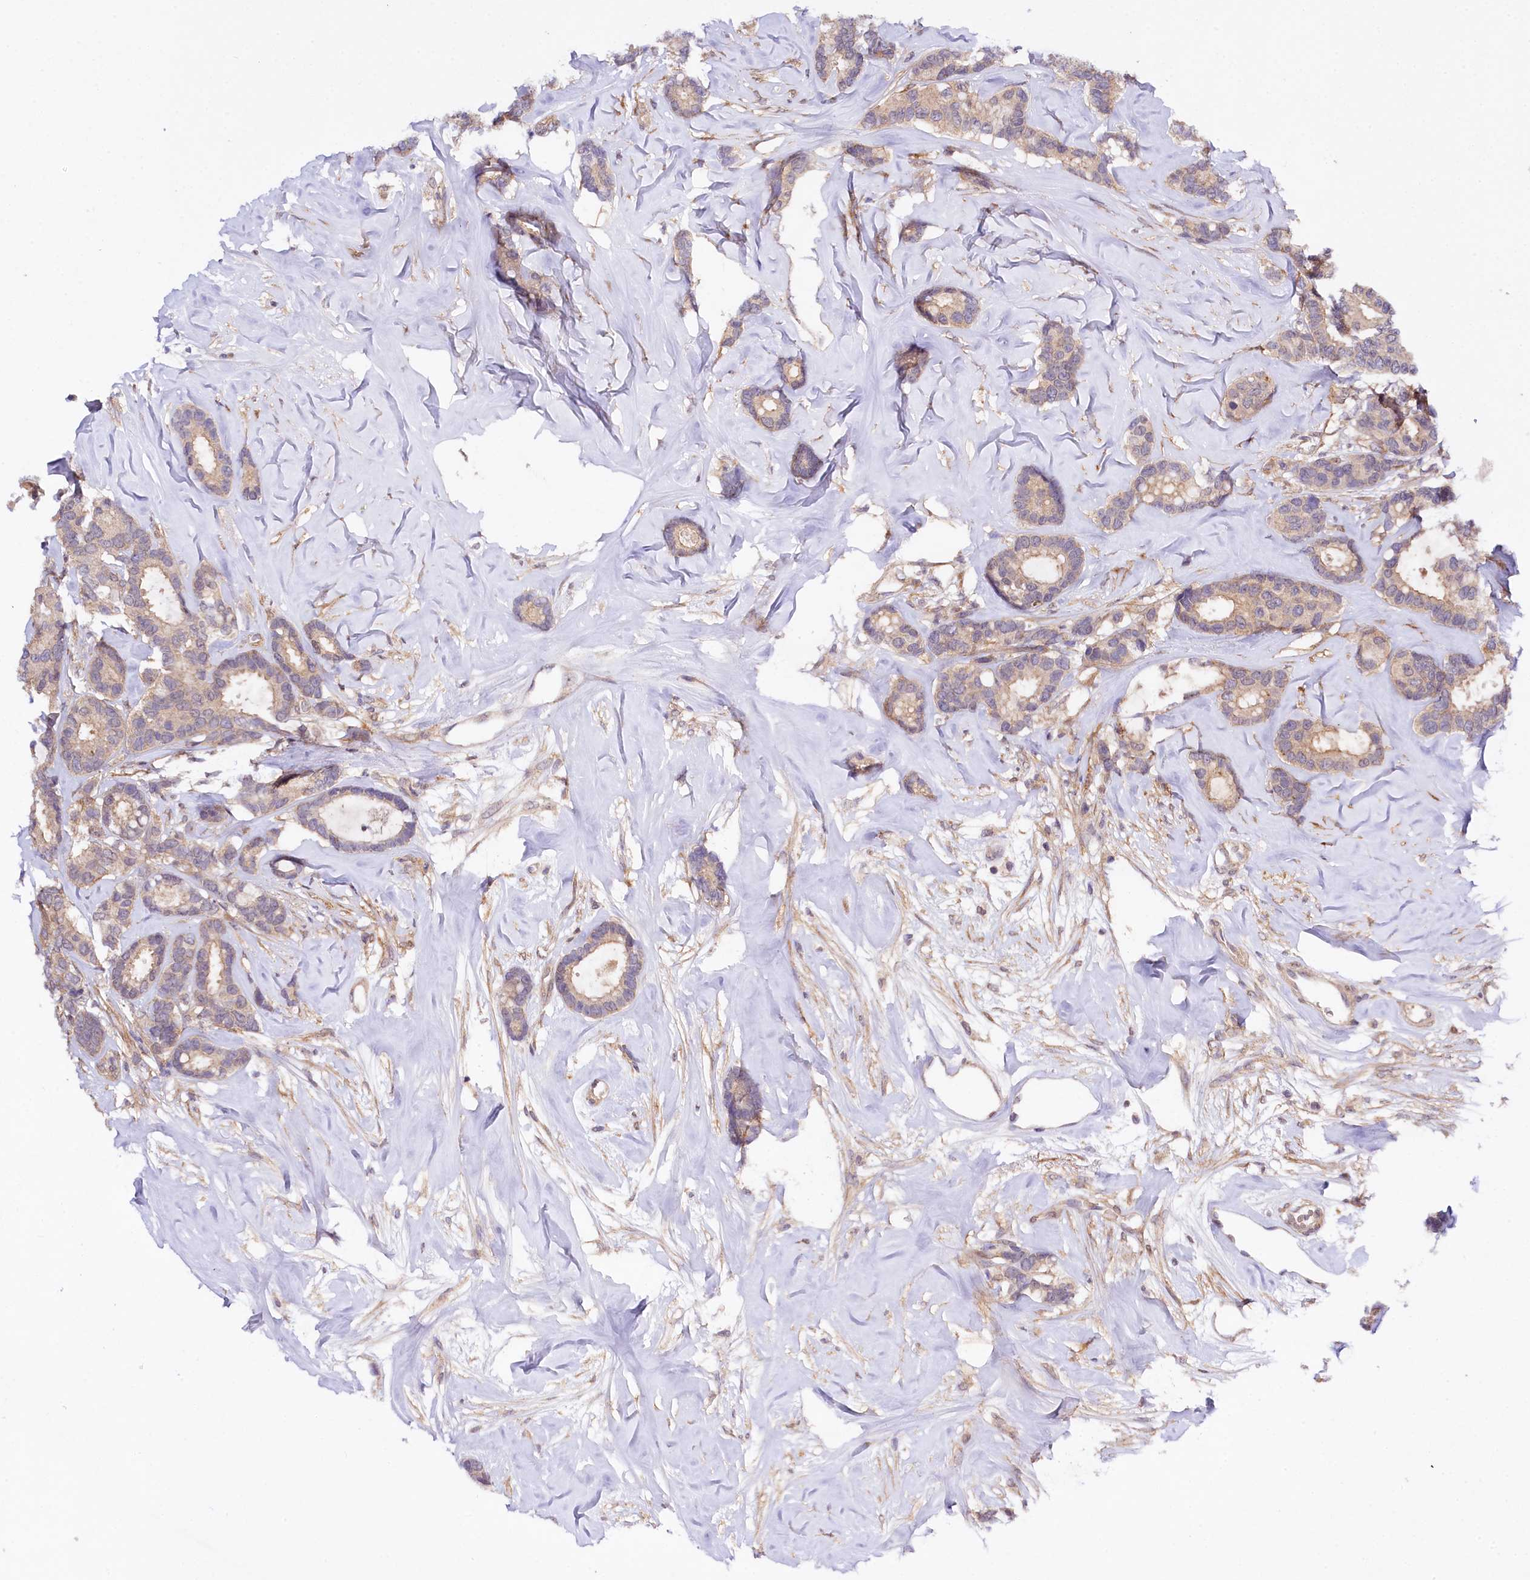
{"staining": {"intensity": "weak", "quantity": "25%-75%", "location": "cytoplasmic/membranous"}, "tissue": "breast cancer", "cell_type": "Tumor cells", "image_type": "cancer", "snomed": [{"axis": "morphology", "description": "Duct carcinoma"}, {"axis": "topography", "description": "Breast"}], "caption": "IHC staining of breast cancer (intraductal carcinoma), which shows low levels of weak cytoplasmic/membranous staining in about 25%-75% of tumor cells indicating weak cytoplasmic/membranous protein expression. The staining was performed using DAB (brown) for protein detection and nuclei were counterstained in hematoxylin (blue).", "gene": "PHLDB1", "patient": {"sex": "female", "age": 87}}